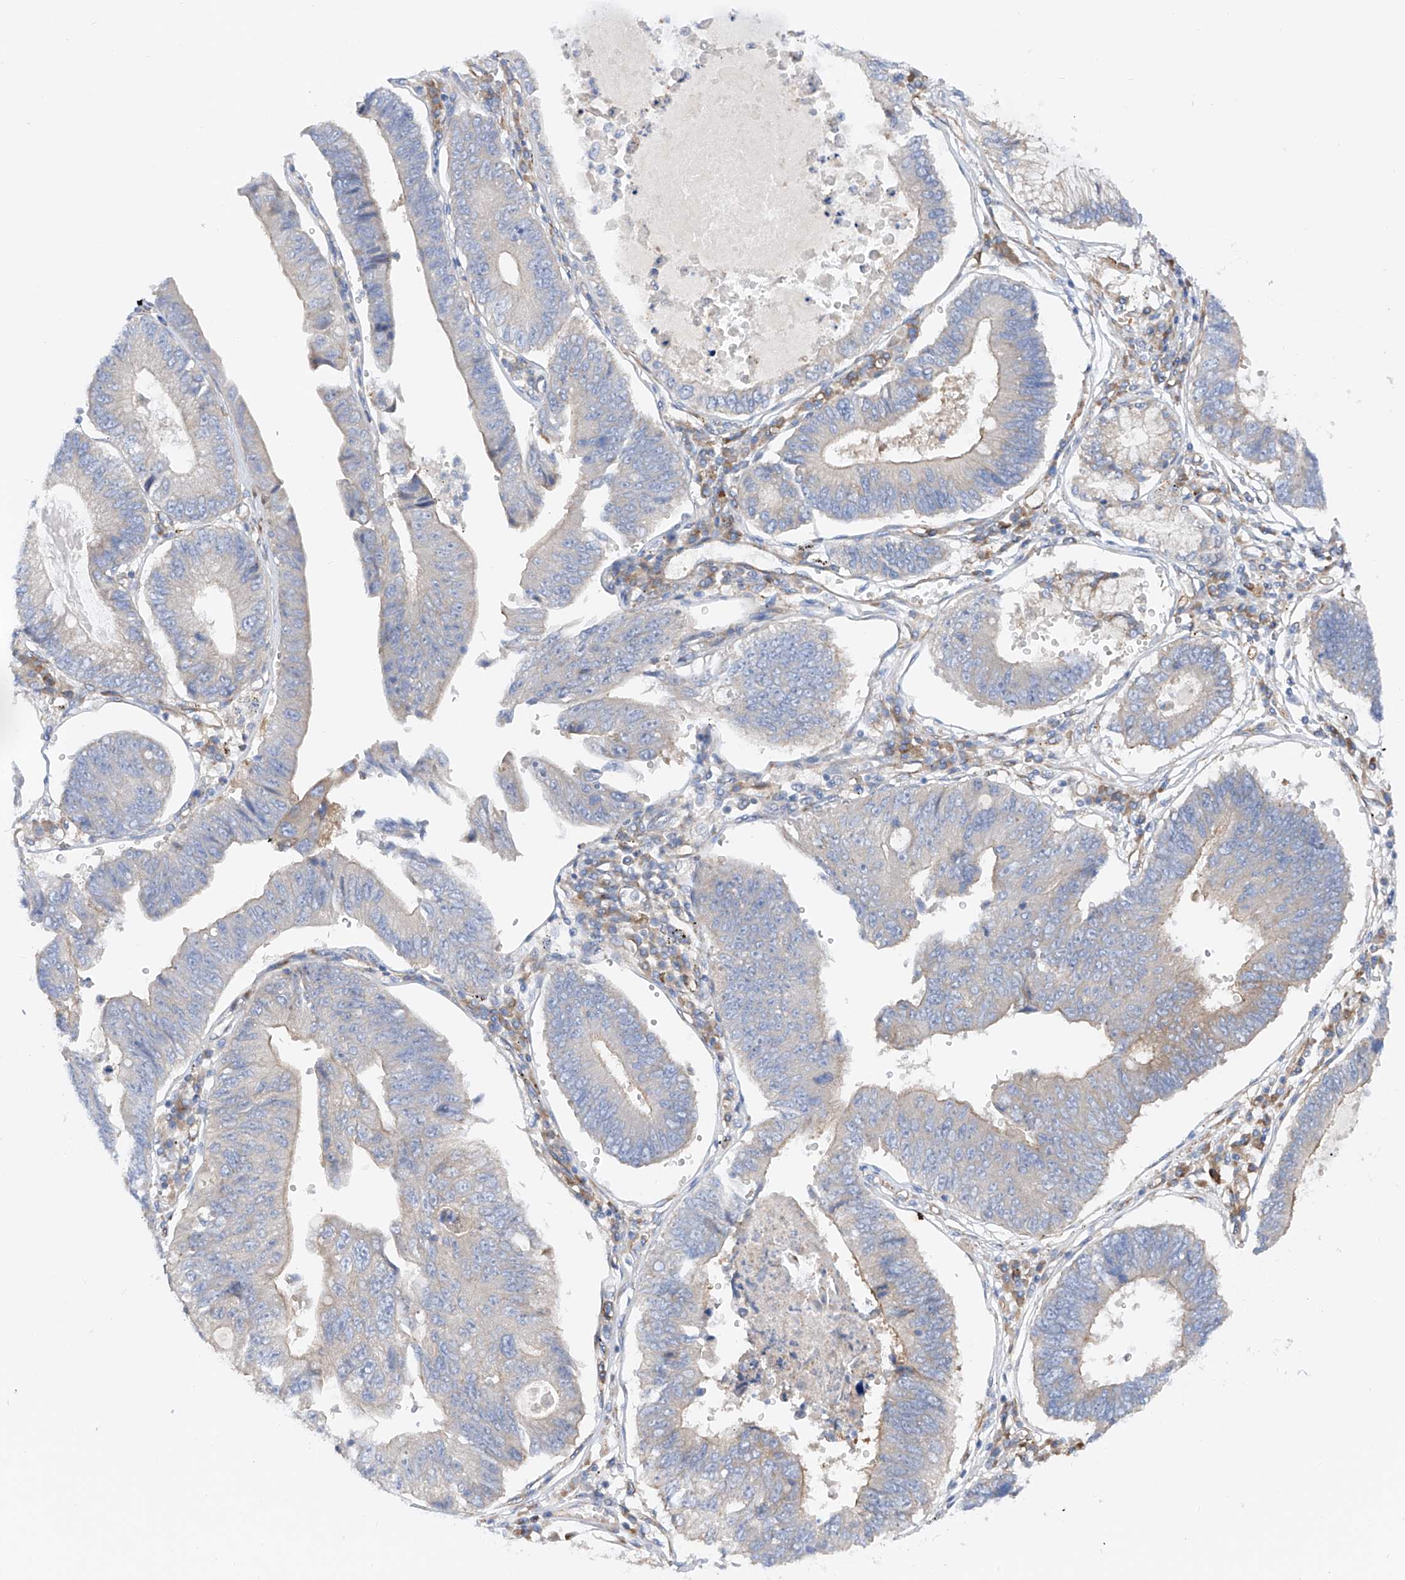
{"staining": {"intensity": "moderate", "quantity": "<25%", "location": "cytoplasmic/membranous"}, "tissue": "stomach cancer", "cell_type": "Tumor cells", "image_type": "cancer", "snomed": [{"axis": "morphology", "description": "Adenocarcinoma, NOS"}, {"axis": "topography", "description": "Stomach"}], "caption": "Stomach cancer stained with DAB immunohistochemistry (IHC) displays low levels of moderate cytoplasmic/membranous positivity in approximately <25% of tumor cells. The staining was performed using DAB to visualize the protein expression in brown, while the nuclei were stained in blue with hematoxylin (Magnification: 20x).", "gene": "LCA5", "patient": {"sex": "male", "age": 59}}